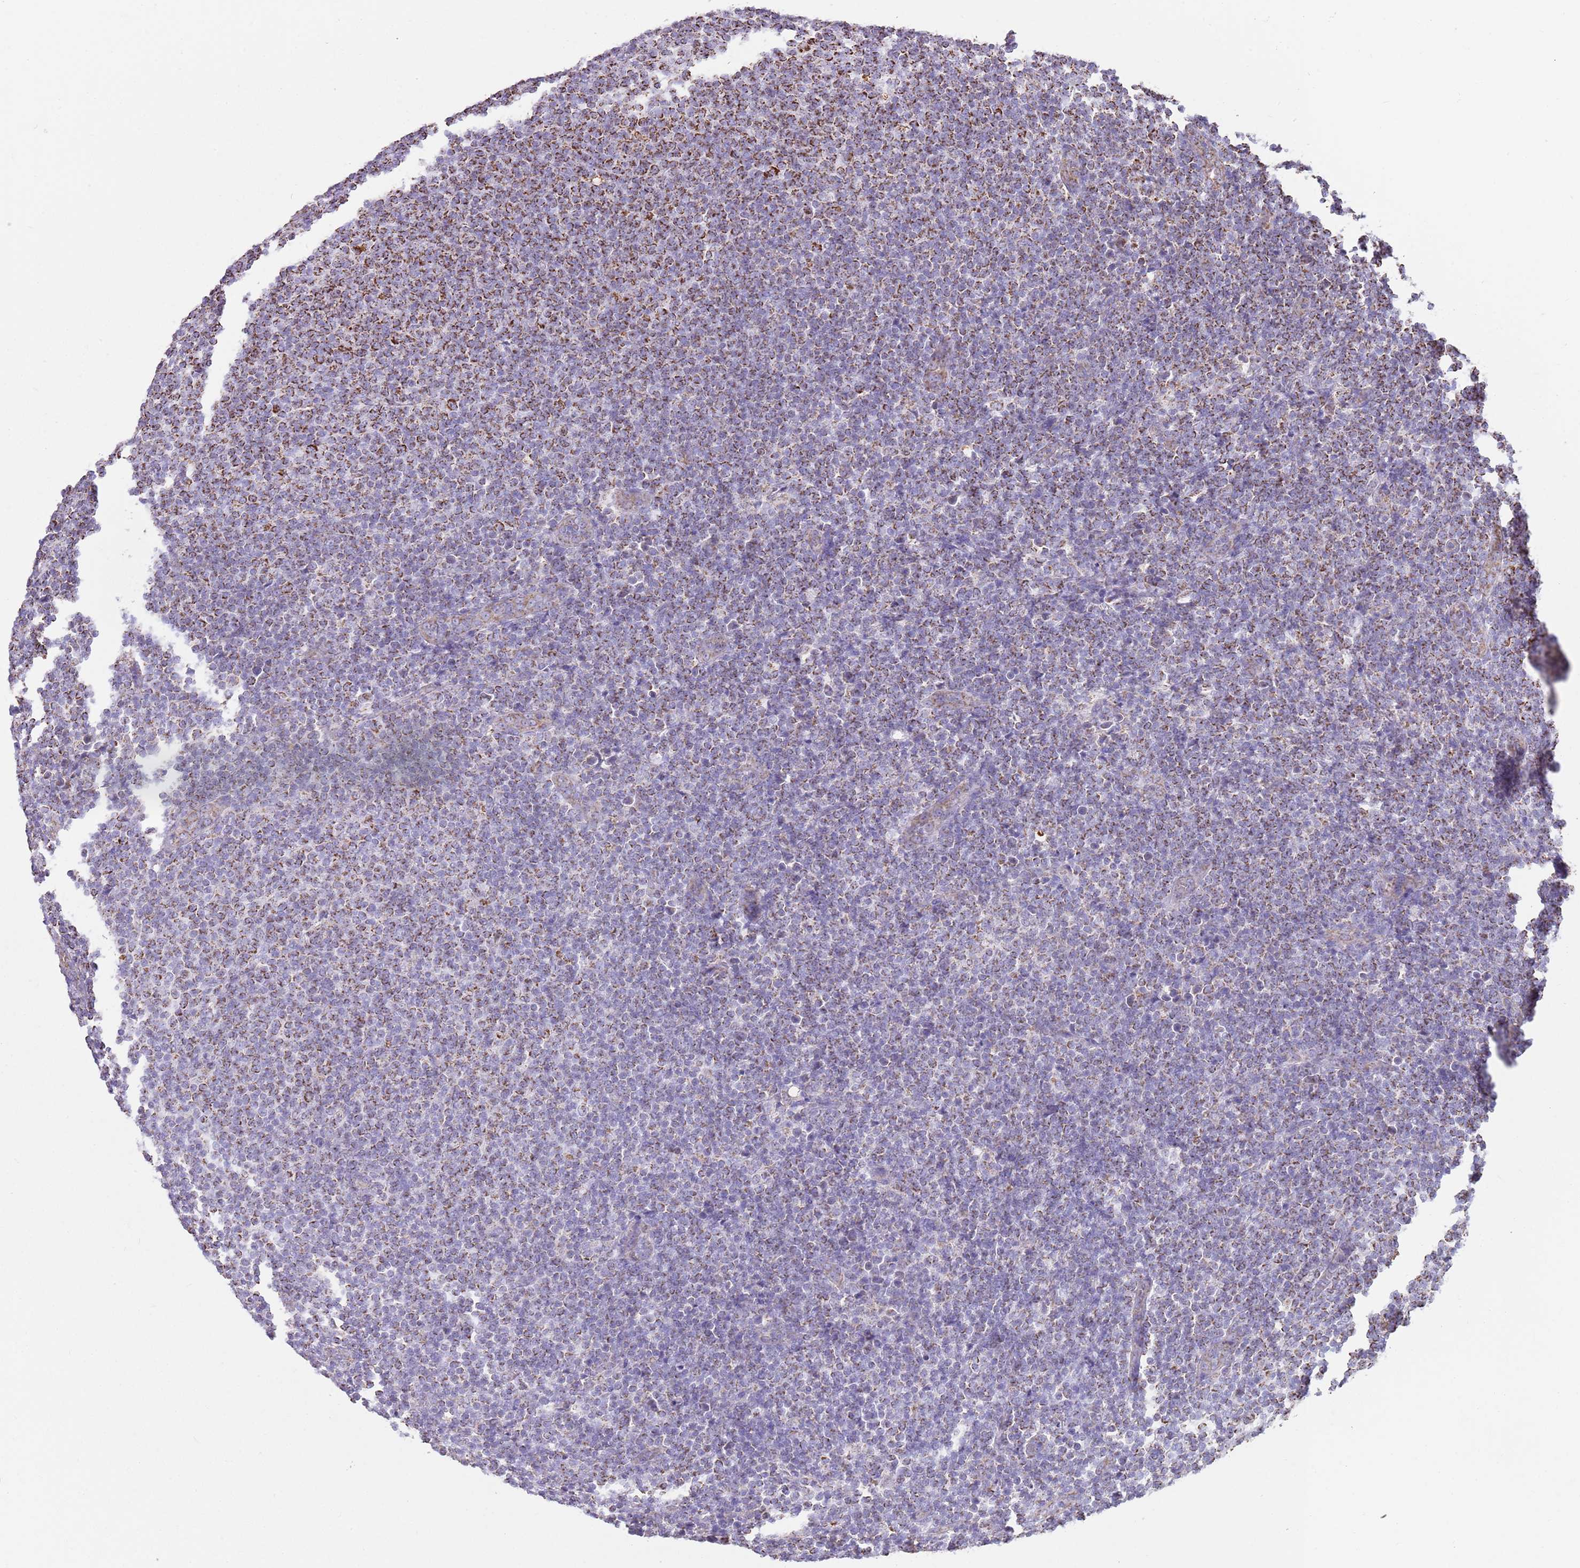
{"staining": {"intensity": "strong", "quantity": "25%-75%", "location": "cytoplasmic/membranous"}, "tissue": "lymphoma", "cell_type": "Tumor cells", "image_type": "cancer", "snomed": [{"axis": "morphology", "description": "Malignant lymphoma, non-Hodgkin's type, Low grade"}, {"axis": "topography", "description": "Lymph node"}], "caption": "The immunohistochemical stain labels strong cytoplasmic/membranous positivity in tumor cells of low-grade malignant lymphoma, non-Hodgkin's type tissue.", "gene": "TTLL1", "patient": {"sex": "male", "age": 66}}